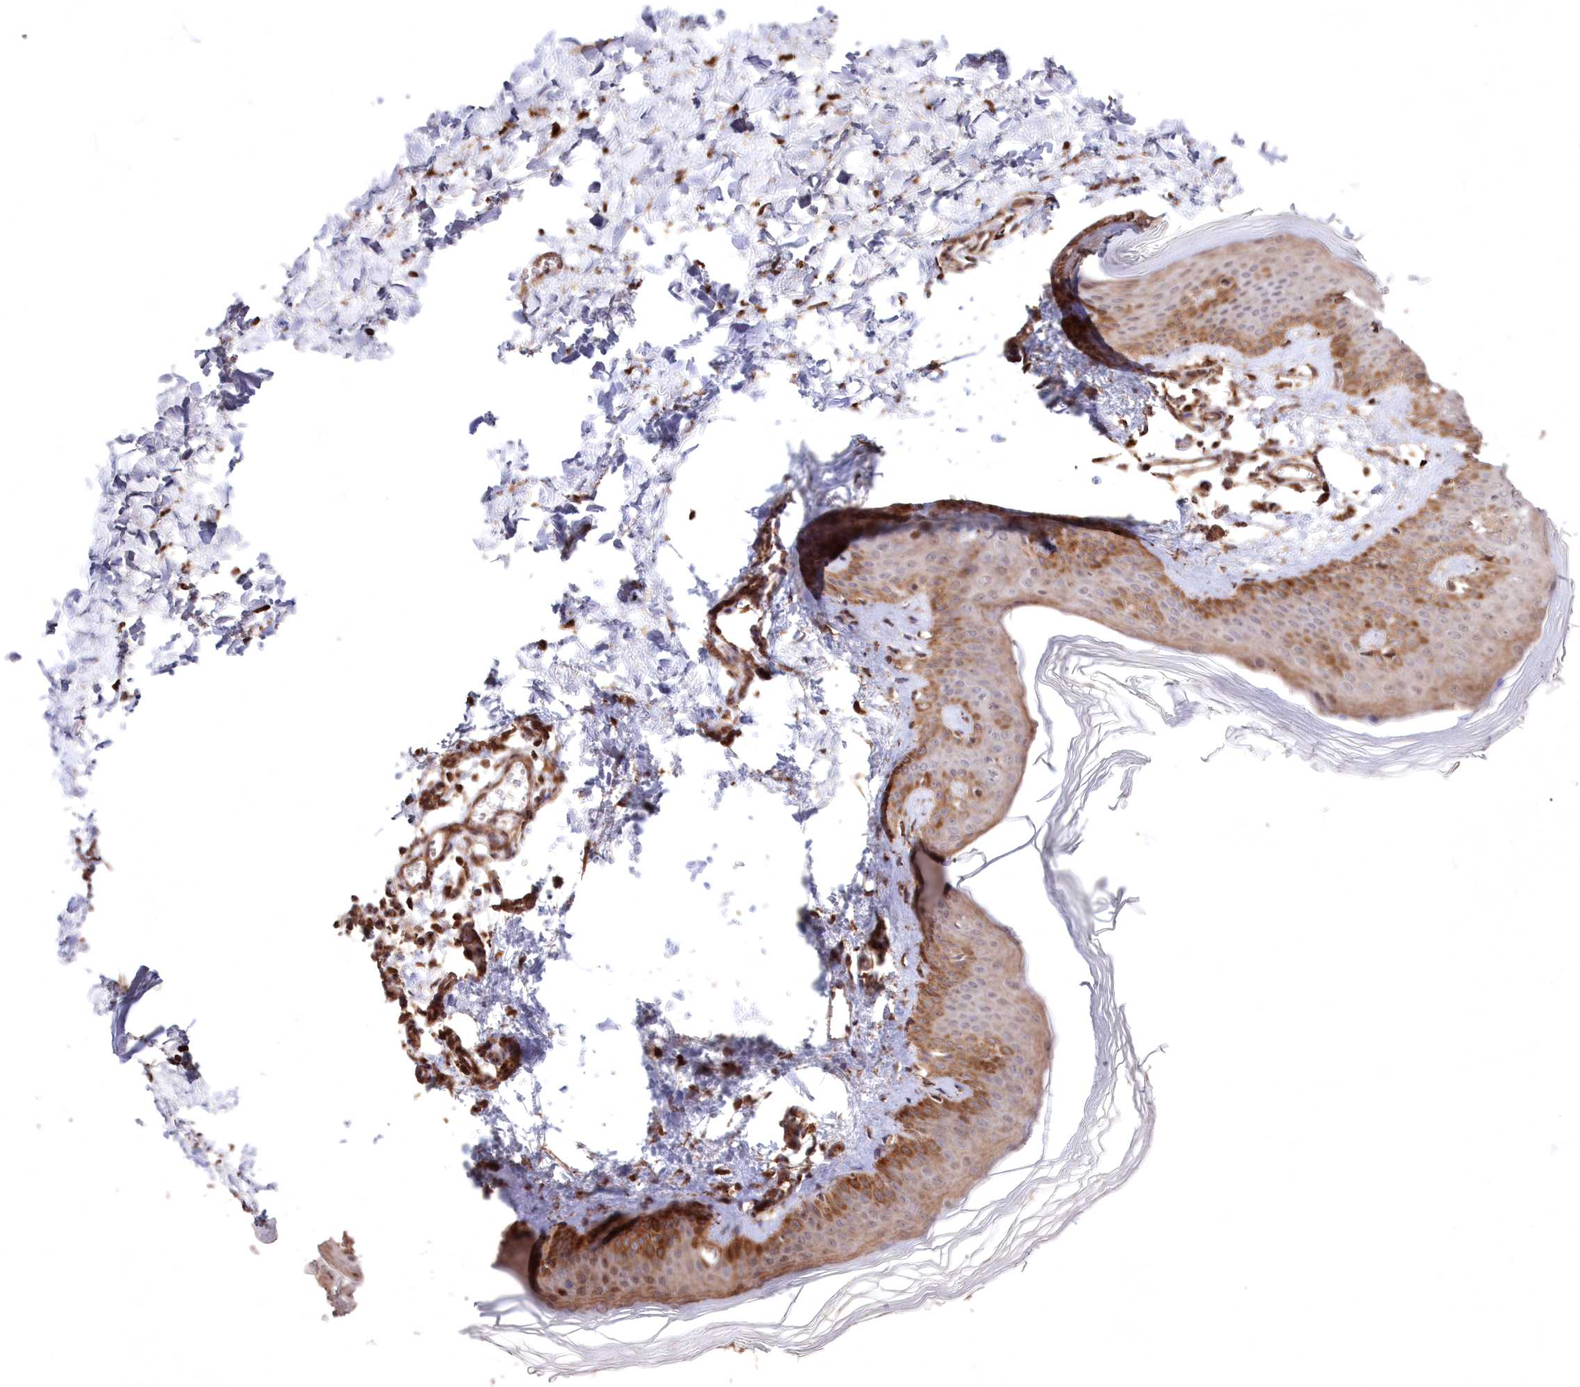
{"staining": {"intensity": "weak", "quantity": ">75%", "location": "cytoplasmic/membranous"}, "tissue": "skin", "cell_type": "Fibroblasts", "image_type": "normal", "snomed": [{"axis": "morphology", "description": "Normal tissue, NOS"}, {"axis": "topography", "description": "Skin"}], "caption": "An image showing weak cytoplasmic/membranous positivity in about >75% of fibroblasts in normal skin, as visualized by brown immunohistochemical staining.", "gene": "HADHB", "patient": {"sex": "female", "age": 27}}